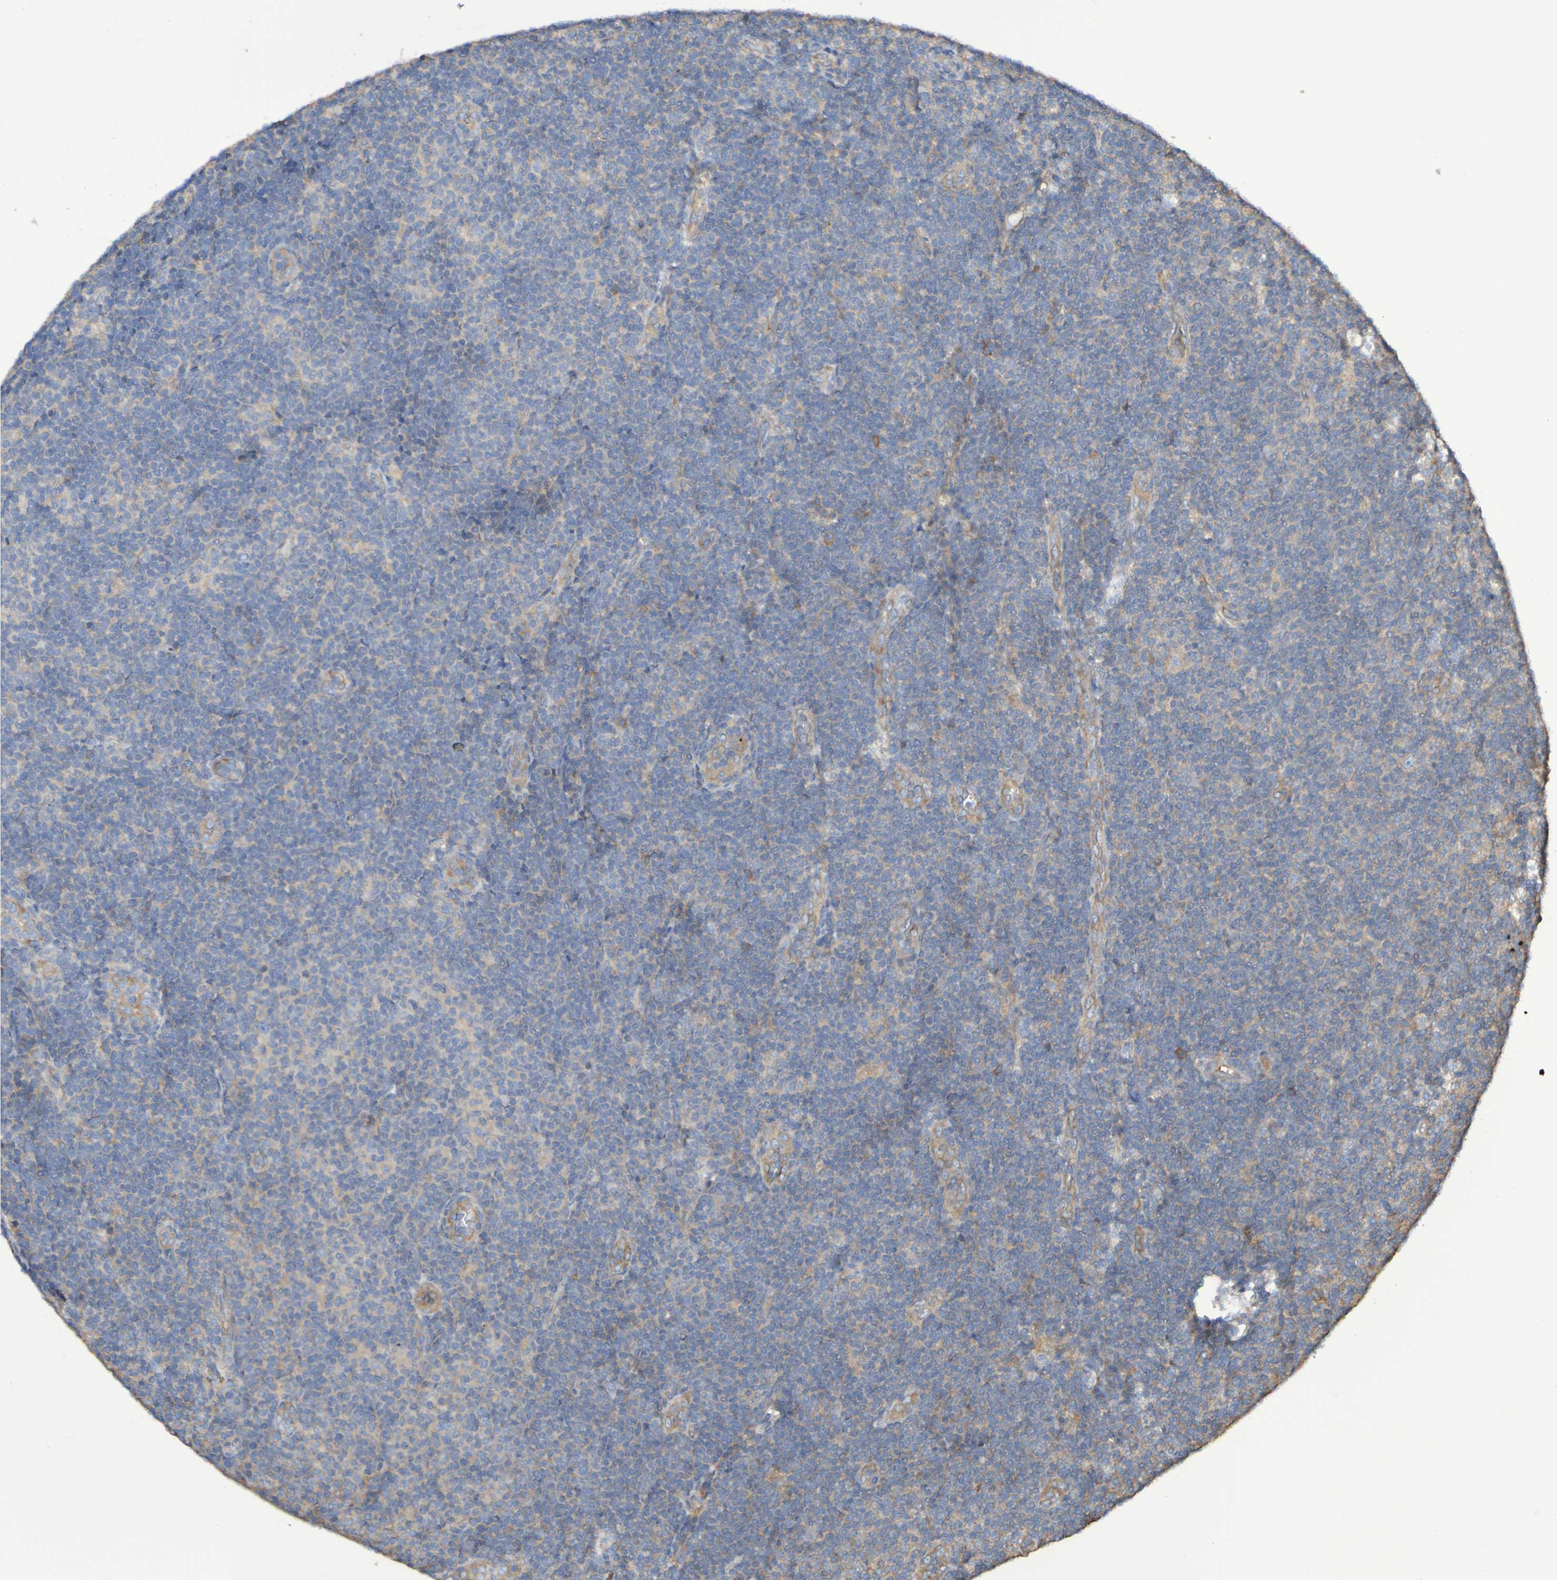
{"staining": {"intensity": "negative", "quantity": "none", "location": "none"}, "tissue": "lymphoma", "cell_type": "Tumor cells", "image_type": "cancer", "snomed": [{"axis": "morphology", "description": "Malignant lymphoma, non-Hodgkin's type, Low grade"}, {"axis": "topography", "description": "Lymph node"}], "caption": "Tumor cells show no significant positivity in lymphoma.", "gene": "SYNJ1", "patient": {"sex": "male", "age": 83}}